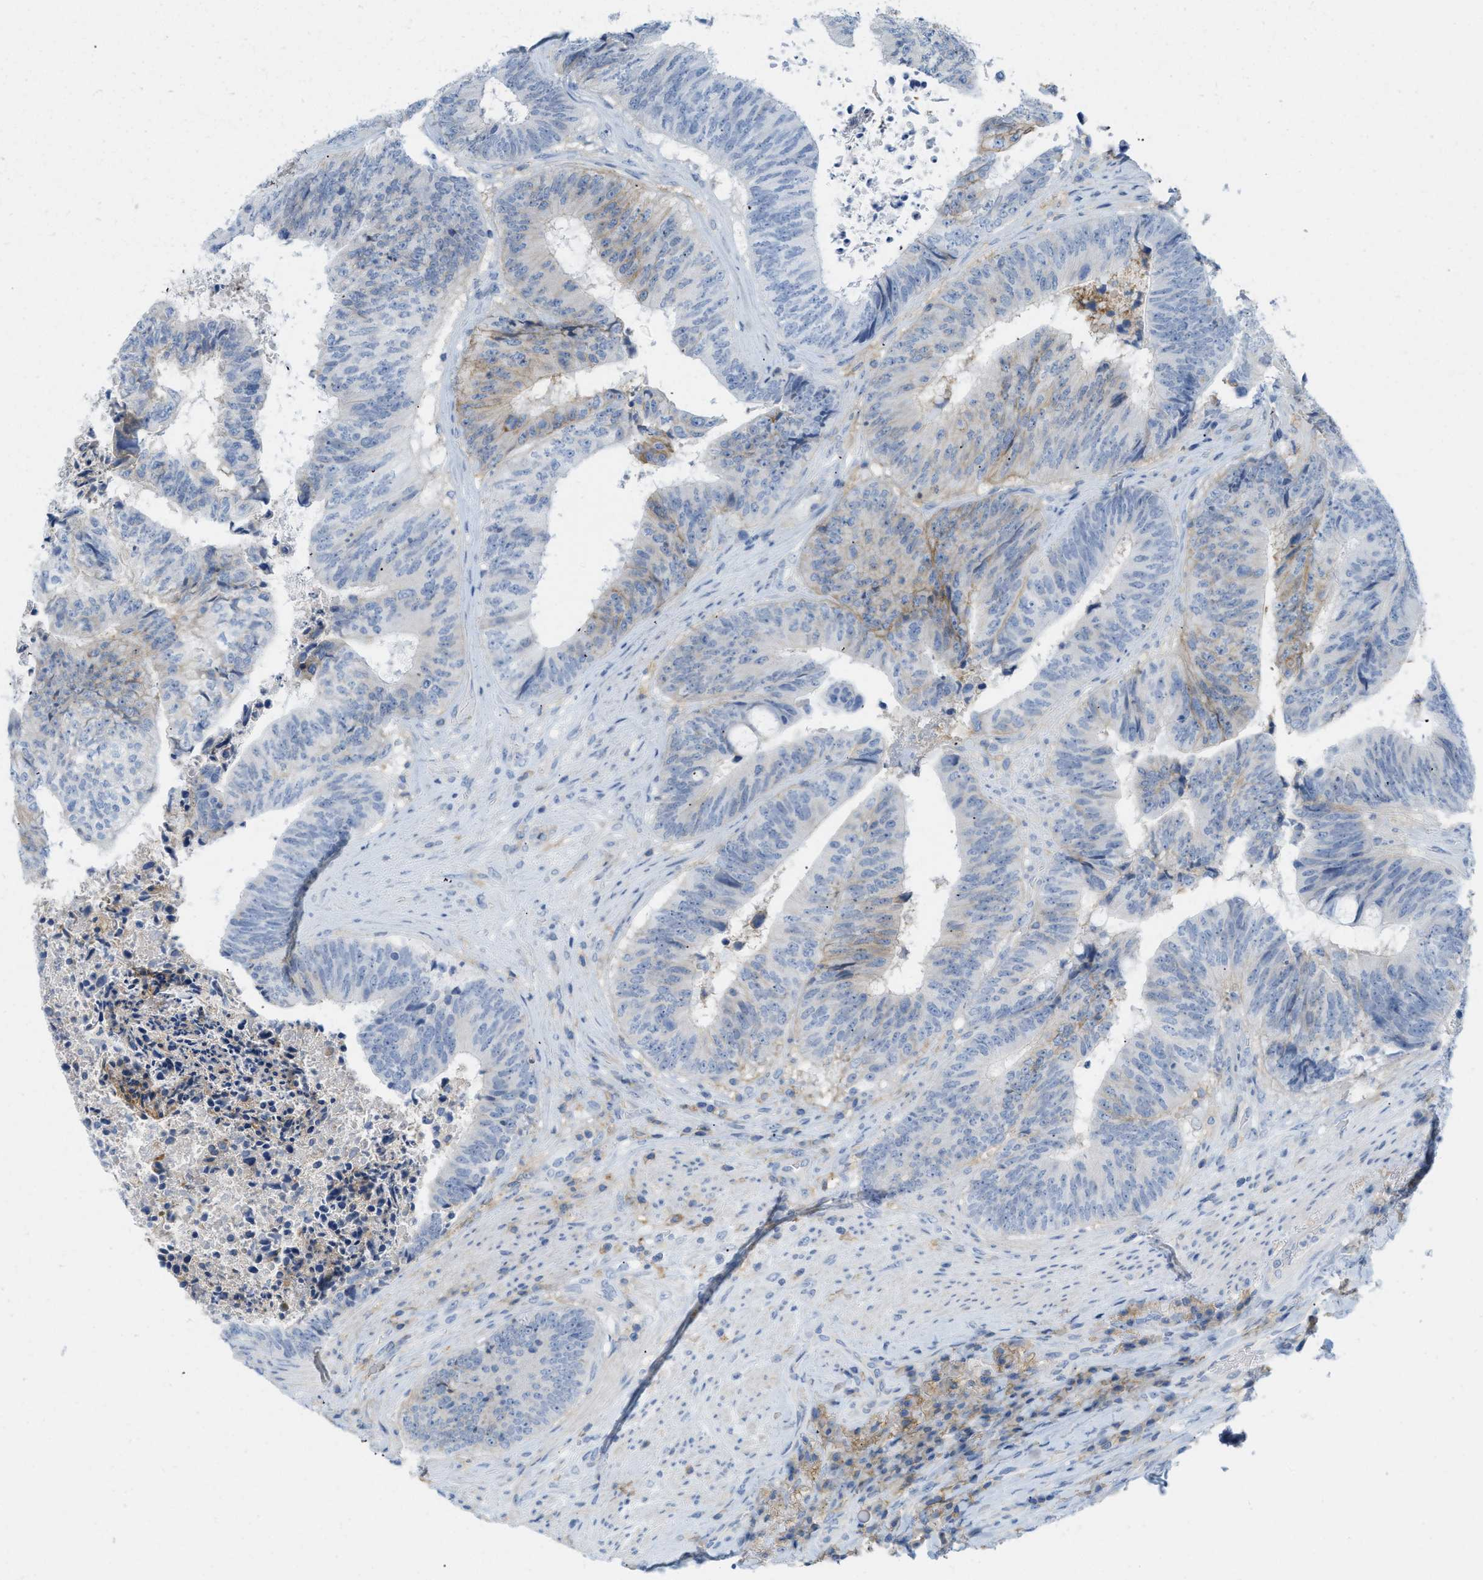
{"staining": {"intensity": "moderate", "quantity": "<25%", "location": "cytoplasmic/membranous"}, "tissue": "colorectal cancer", "cell_type": "Tumor cells", "image_type": "cancer", "snomed": [{"axis": "morphology", "description": "Adenocarcinoma, NOS"}, {"axis": "topography", "description": "Rectum"}], "caption": "High-power microscopy captured an IHC photomicrograph of colorectal adenocarcinoma, revealing moderate cytoplasmic/membranous positivity in about <25% of tumor cells.", "gene": "SLC3A2", "patient": {"sex": "male", "age": 72}}